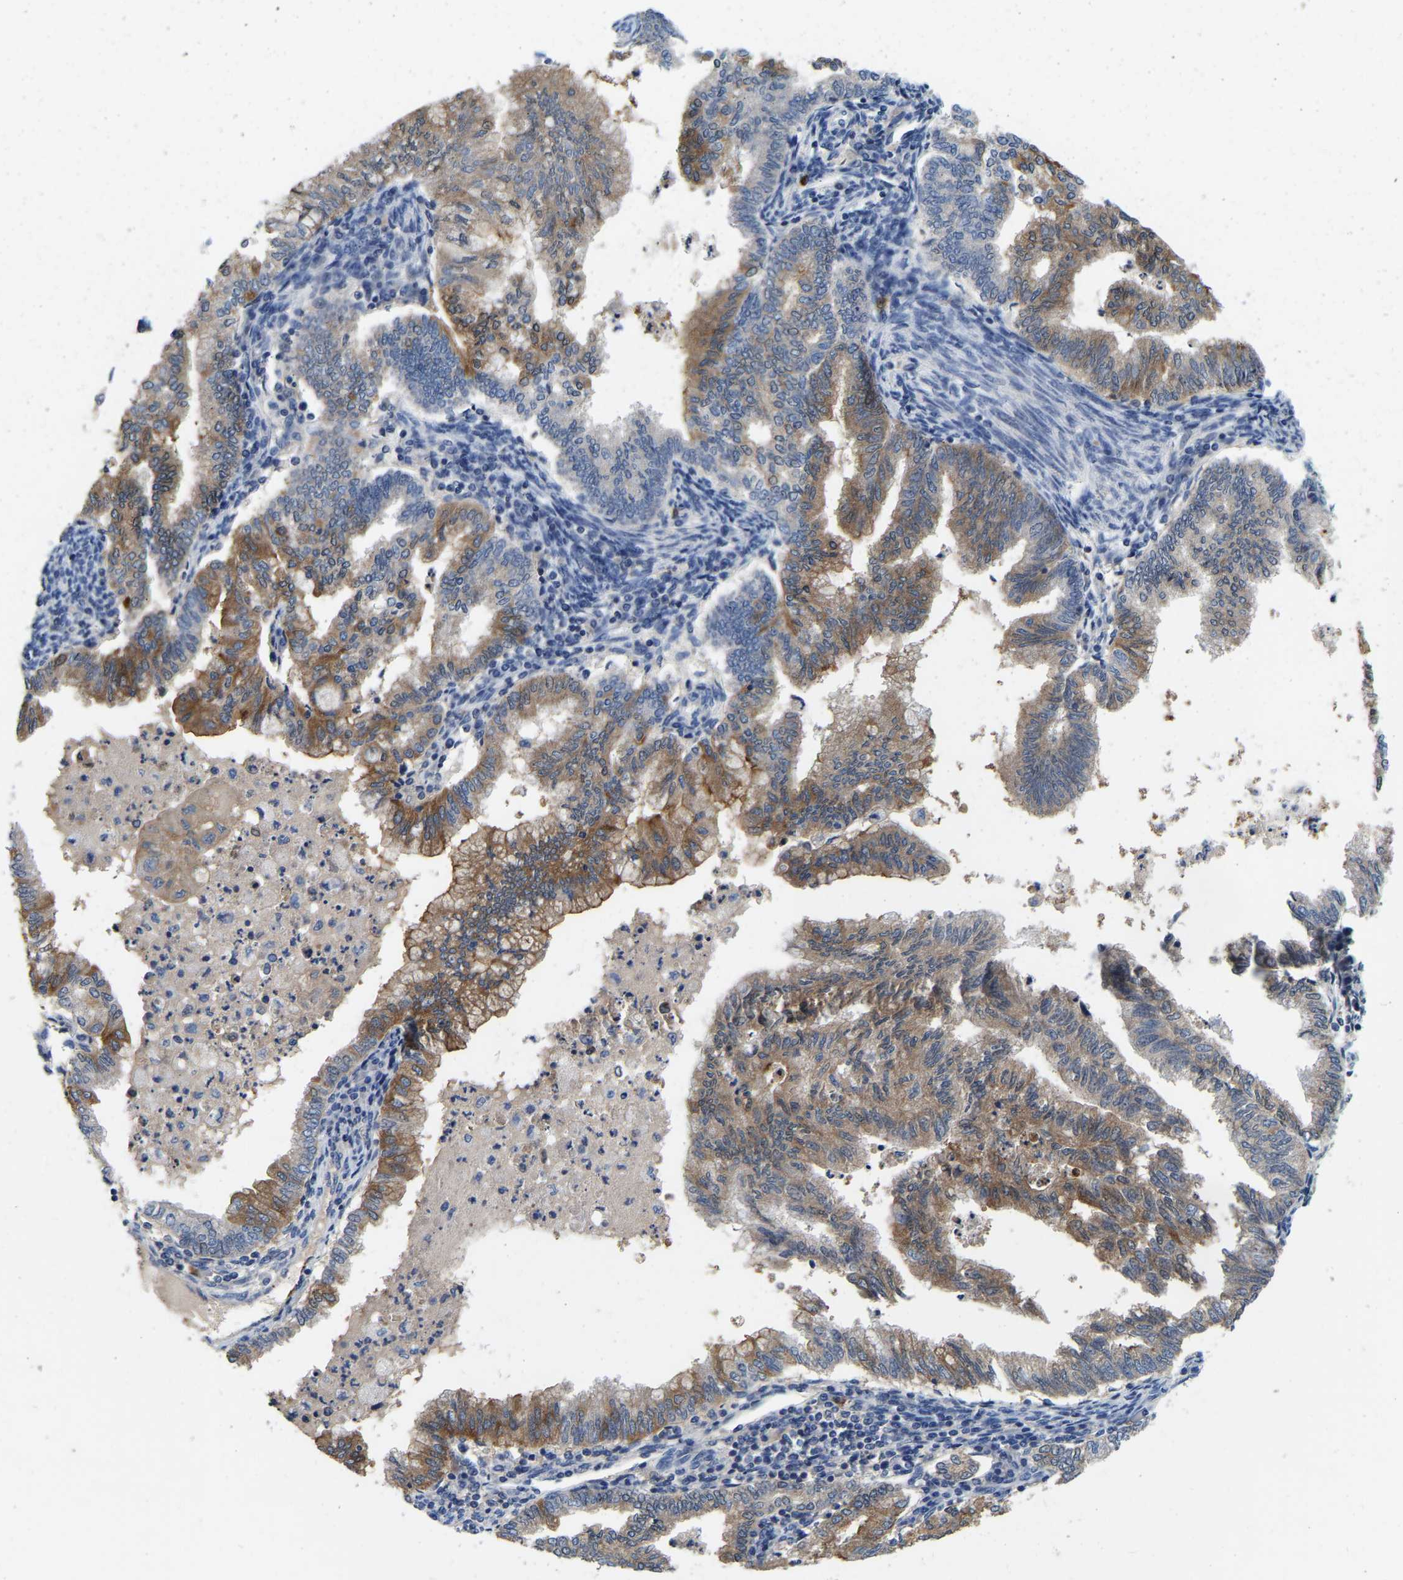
{"staining": {"intensity": "moderate", "quantity": ">75%", "location": "cytoplasmic/membranous"}, "tissue": "endometrial cancer", "cell_type": "Tumor cells", "image_type": "cancer", "snomed": [{"axis": "morphology", "description": "Polyp, NOS"}, {"axis": "morphology", "description": "Adenocarcinoma, NOS"}, {"axis": "morphology", "description": "Adenoma, NOS"}, {"axis": "topography", "description": "Endometrium"}], "caption": "Protein analysis of endometrial cancer (adenoma) tissue displays moderate cytoplasmic/membranous expression in about >75% of tumor cells.", "gene": "RAB27B", "patient": {"sex": "female", "age": 79}}